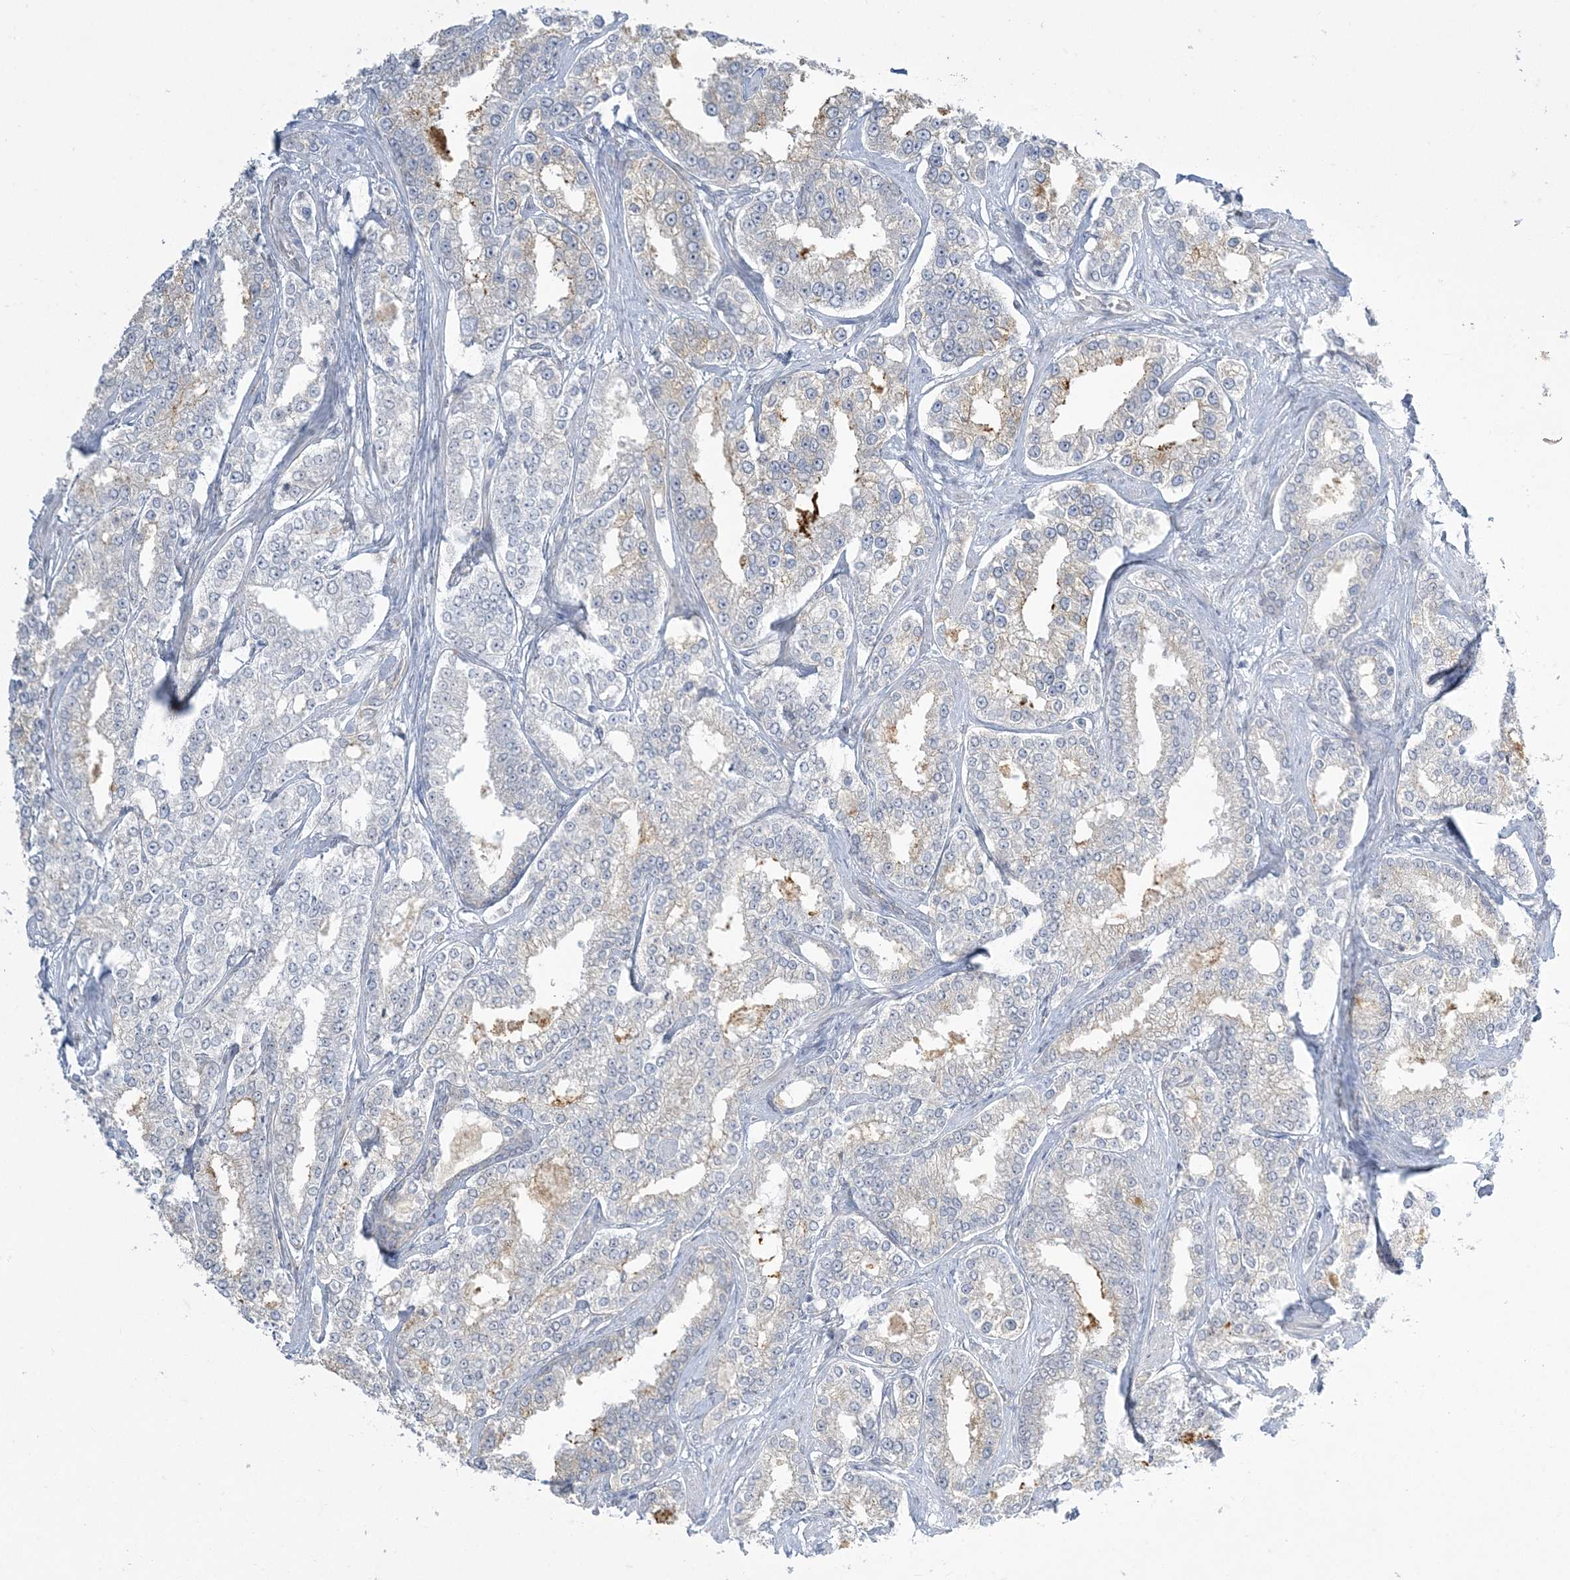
{"staining": {"intensity": "weak", "quantity": "<25%", "location": "cytoplasmic/membranous"}, "tissue": "prostate cancer", "cell_type": "Tumor cells", "image_type": "cancer", "snomed": [{"axis": "morphology", "description": "Normal tissue, NOS"}, {"axis": "morphology", "description": "Adenocarcinoma, High grade"}, {"axis": "topography", "description": "Prostate"}], "caption": "Tumor cells are negative for protein expression in human adenocarcinoma (high-grade) (prostate).", "gene": "ZC3H6", "patient": {"sex": "male", "age": 83}}